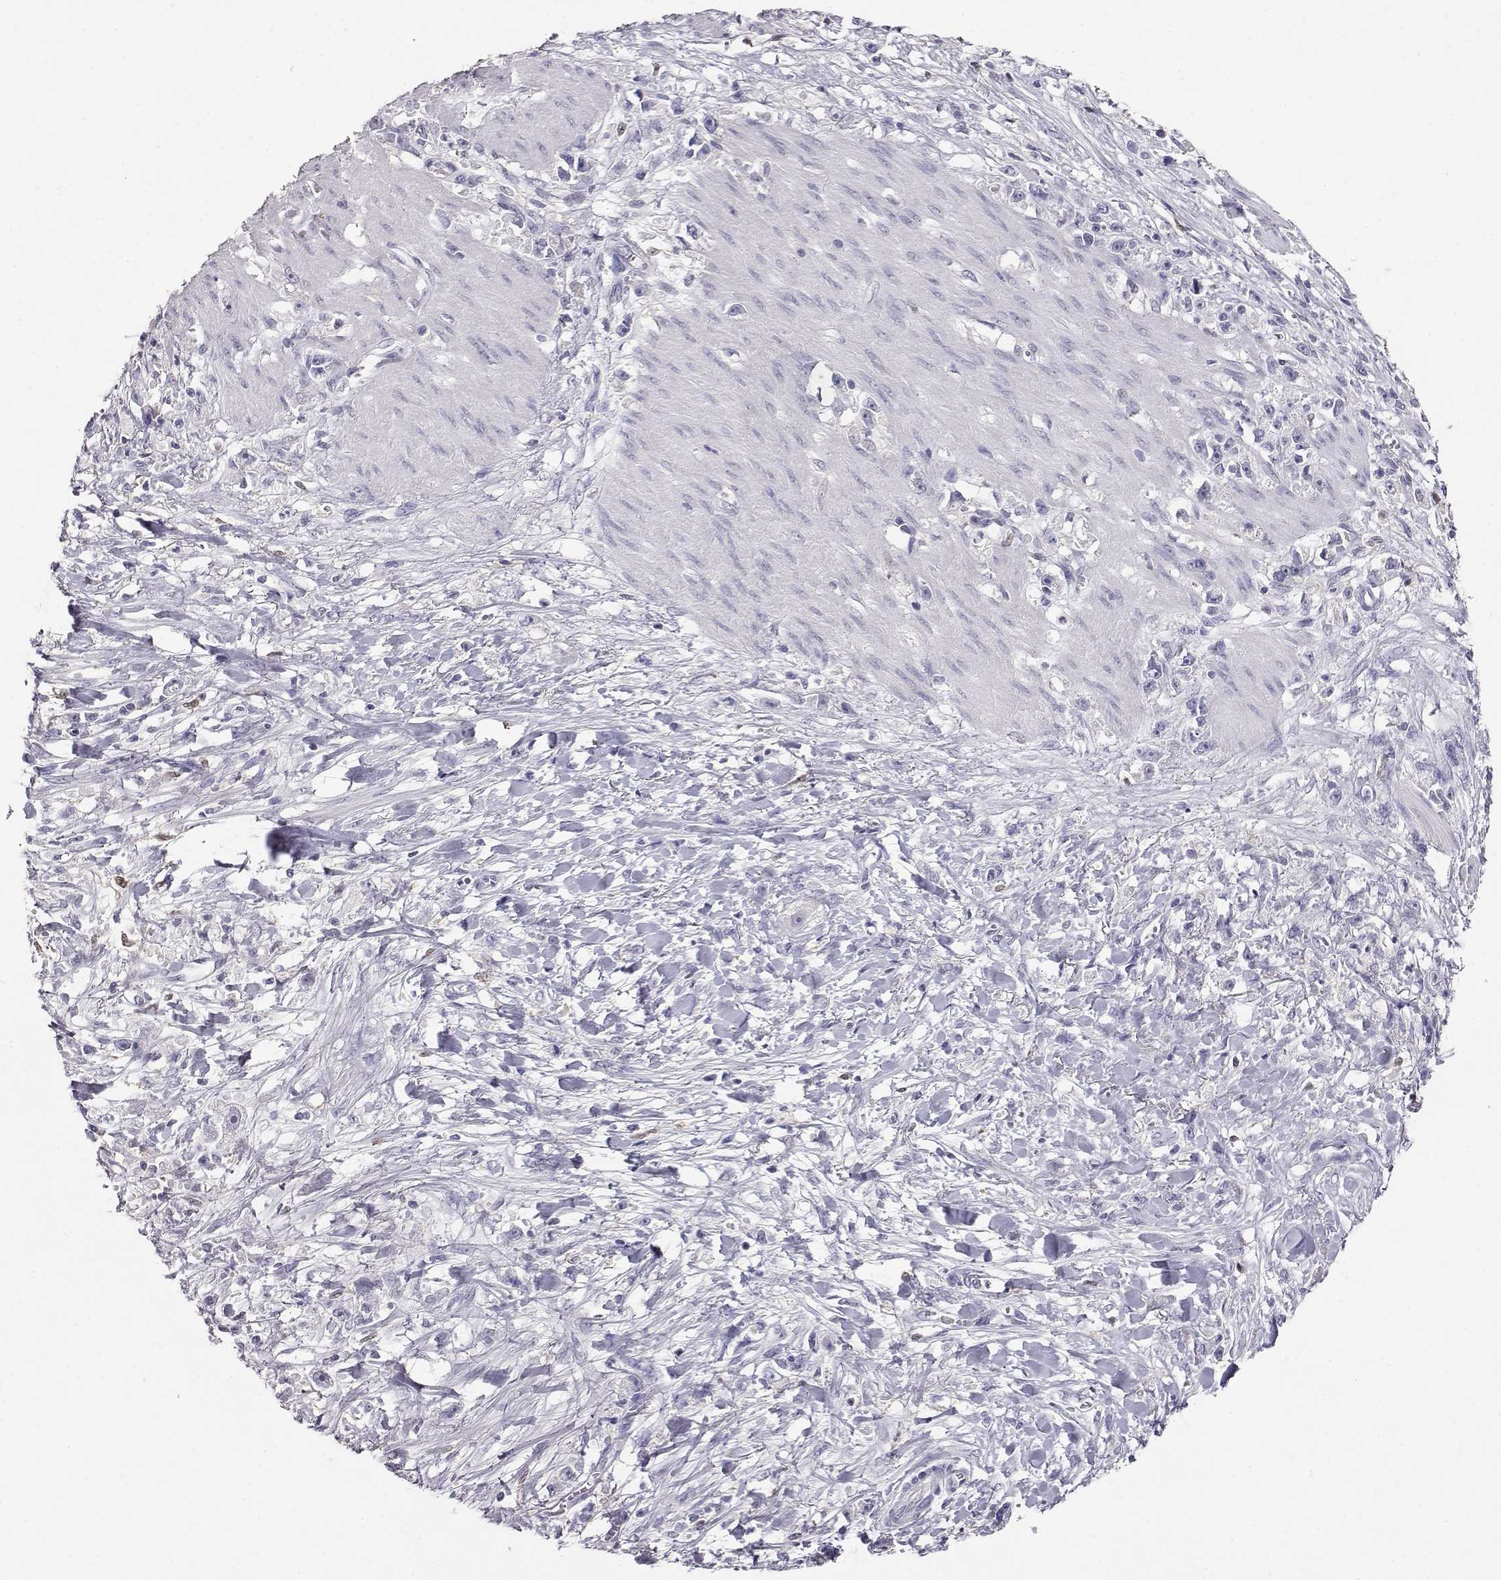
{"staining": {"intensity": "negative", "quantity": "none", "location": "none"}, "tissue": "stomach cancer", "cell_type": "Tumor cells", "image_type": "cancer", "snomed": [{"axis": "morphology", "description": "Adenocarcinoma, NOS"}, {"axis": "topography", "description": "Stomach"}], "caption": "Micrograph shows no significant protein staining in tumor cells of stomach cancer.", "gene": "AKR1B1", "patient": {"sex": "female", "age": 59}}